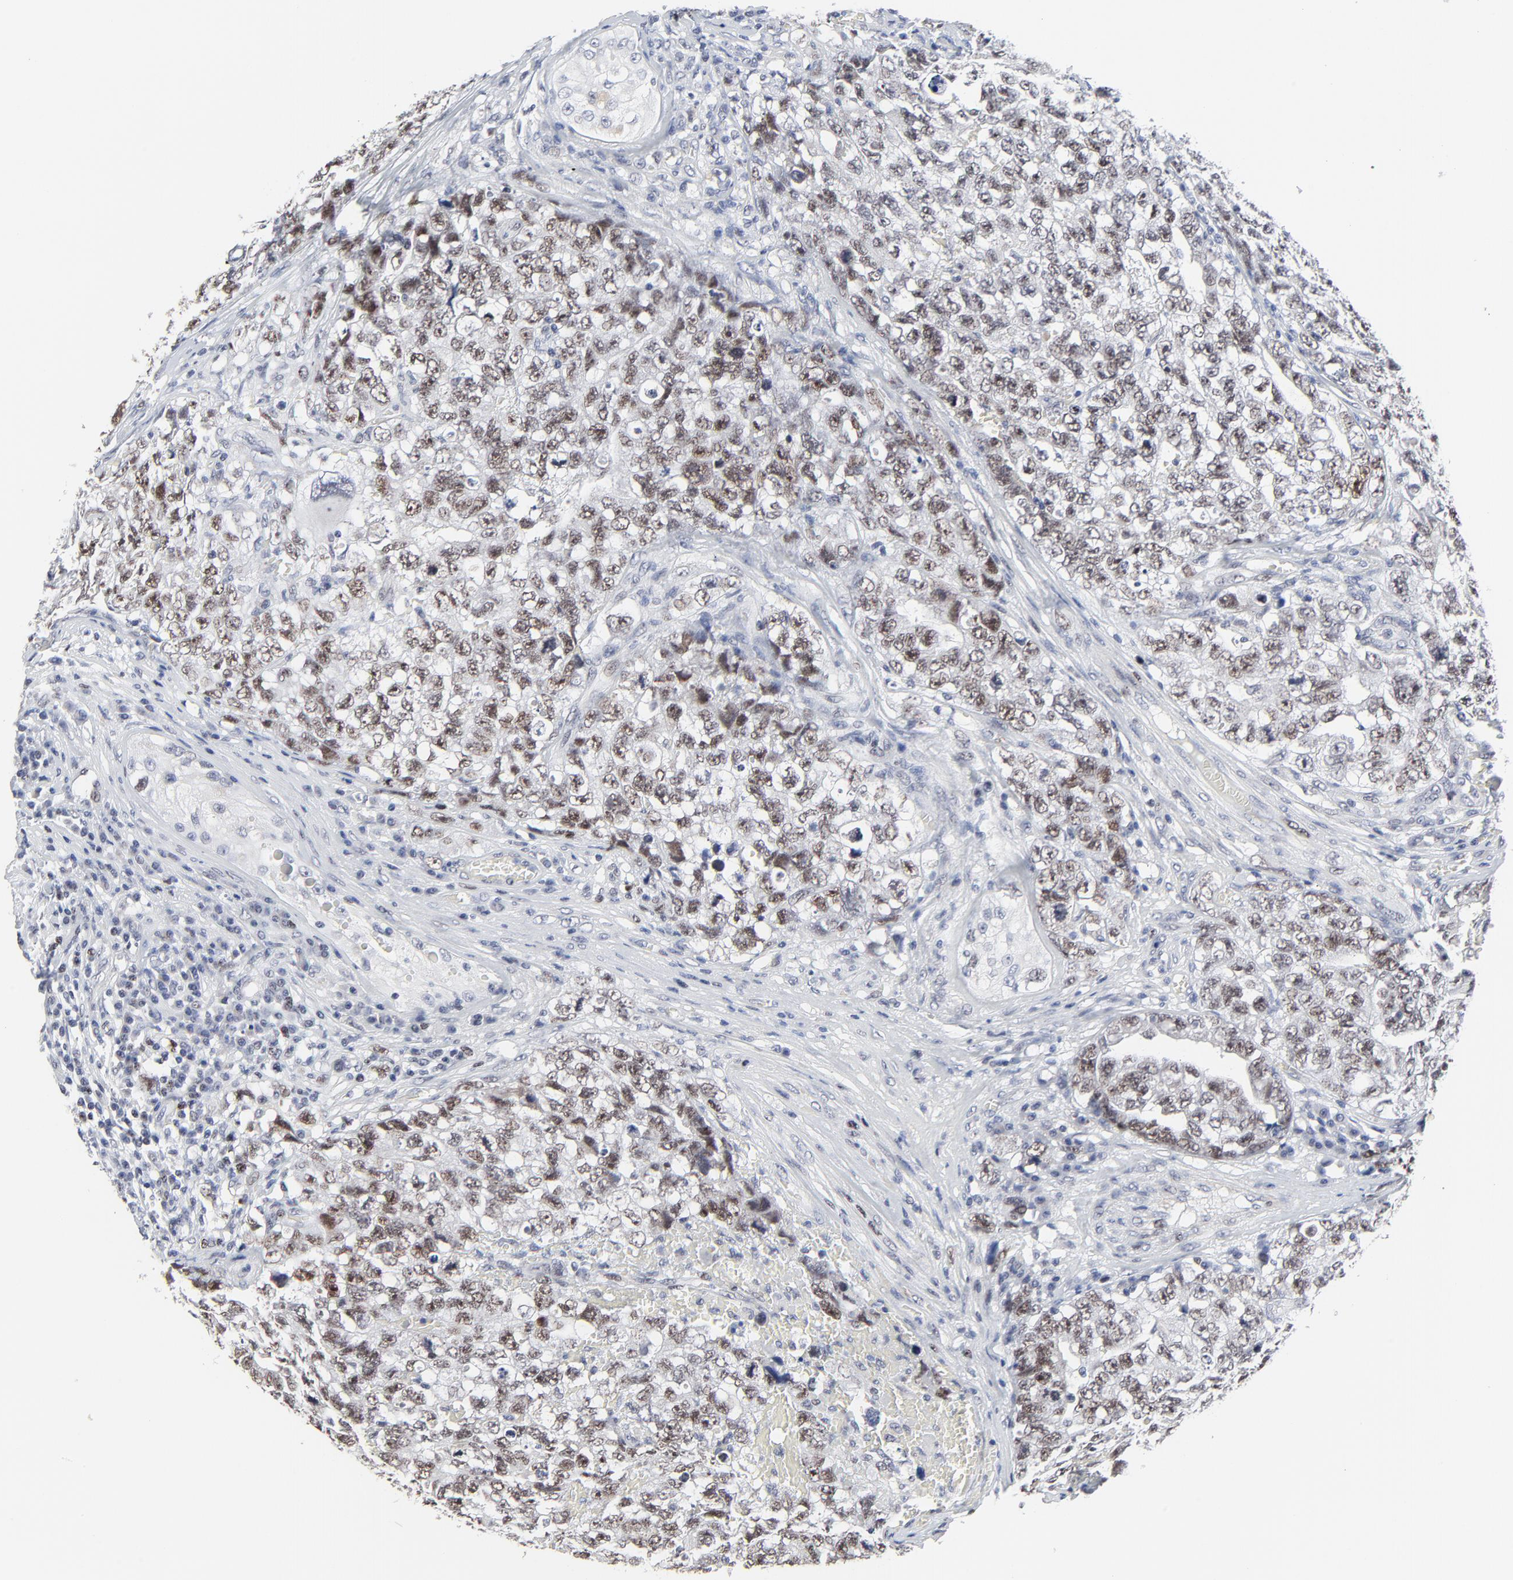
{"staining": {"intensity": "weak", "quantity": ">75%", "location": "nuclear"}, "tissue": "testis cancer", "cell_type": "Tumor cells", "image_type": "cancer", "snomed": [{"axis": "morphology", "description": "Carcinoma, Embryonal, NOS"}, {"axis": "topography", "description": "Testis"}], "caption": "Brown immunohistochemical staining in human testis embryonal carcinoma exhibits weak nuclear expression in approximately >75% of tumor cells.", "gene": "ZNF589", "patient": {"sex": "male", "age": 31}}